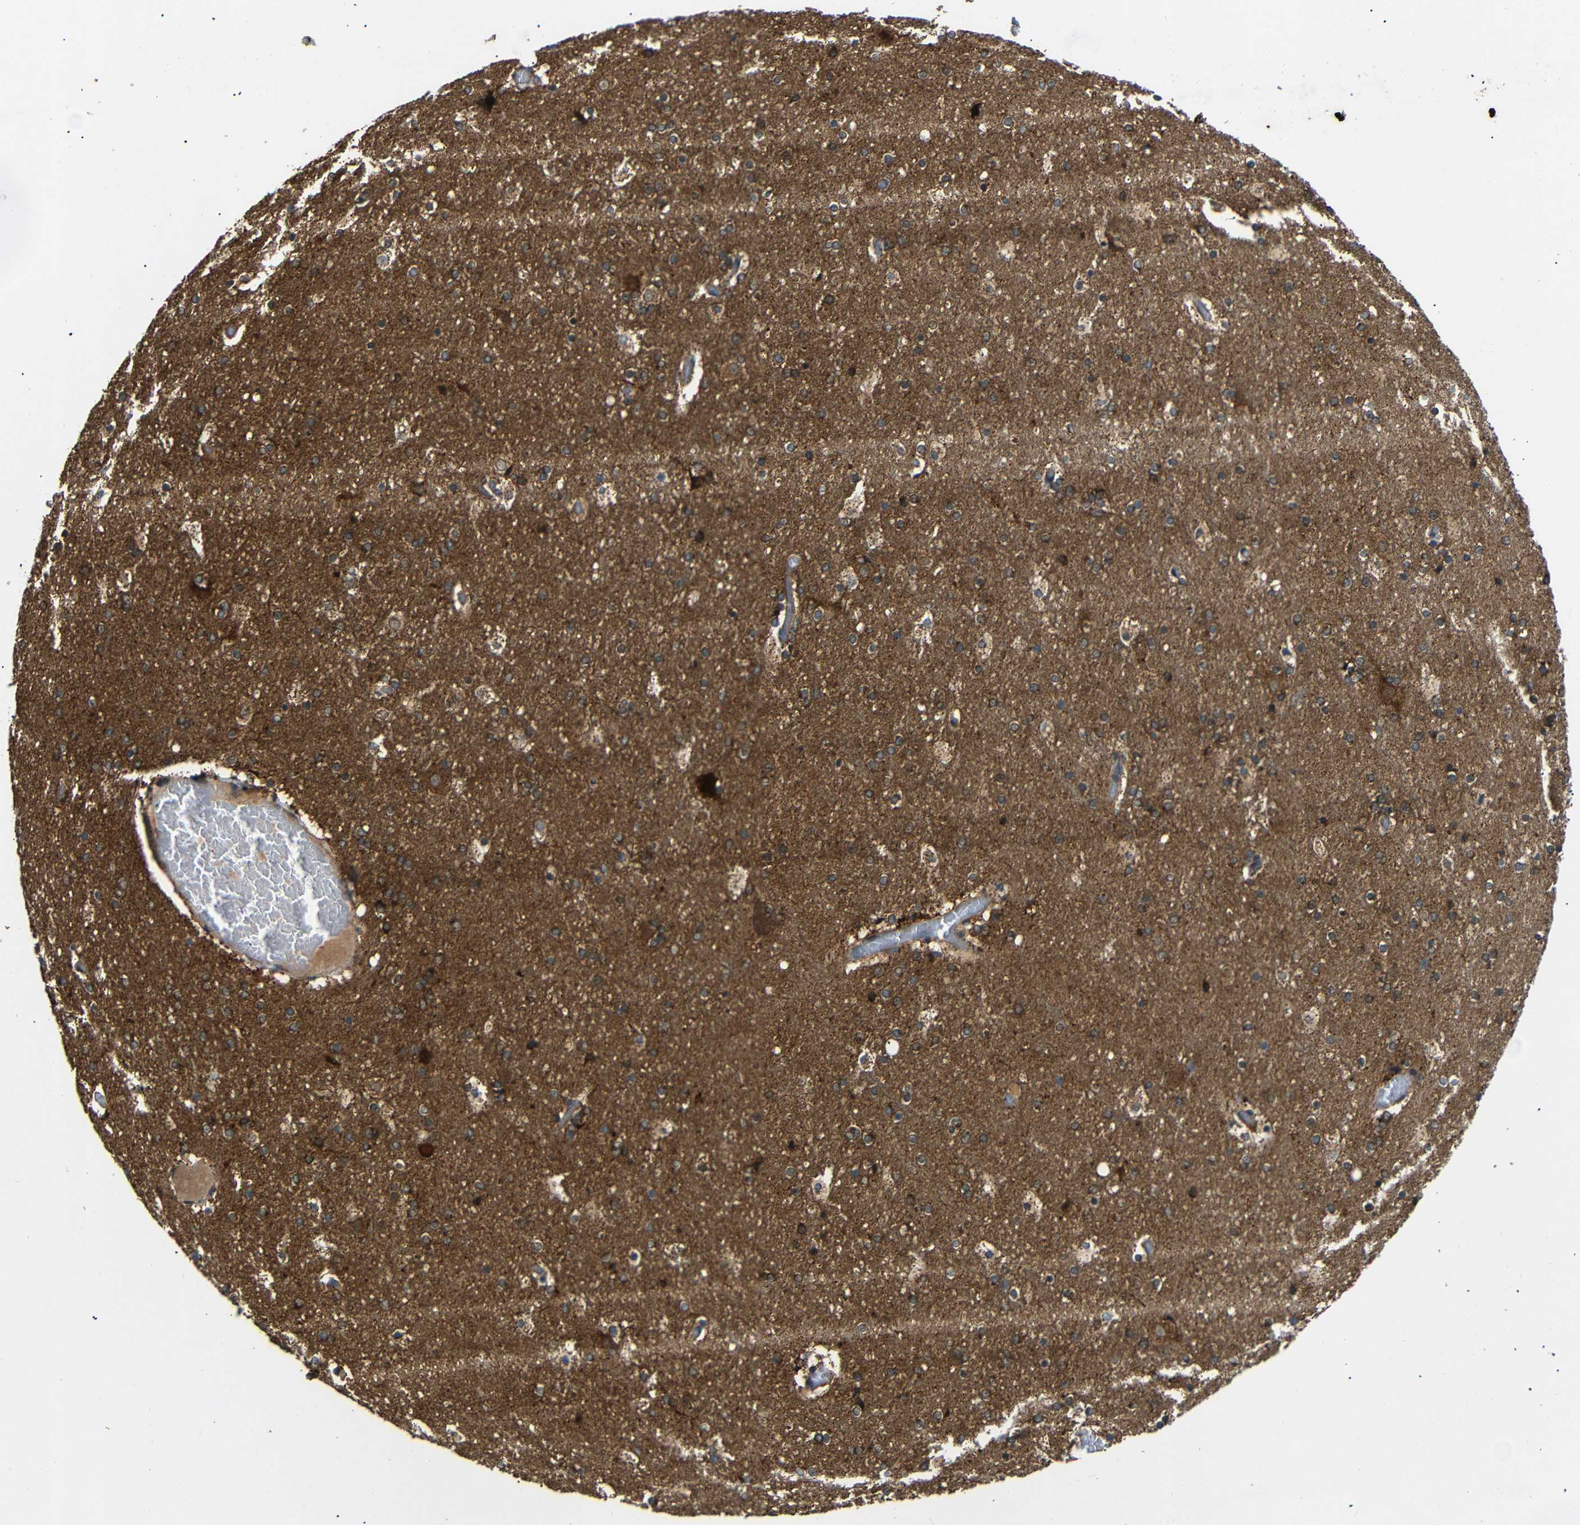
{"staining": {"intensity": "moderate", "quantity": "25%-75%", "location": "cytoplasmic/membranous"}, "tissue": "cerebral cortex", "cell_type": "Endothelial cells", "image_type": "normal", "snomed": [{"axis": "morphology", "description": "Normal tissue, NOS"}, {"axis": "topography", "description": "Cerebral cortex"}], "caption": "A micrograph of human cerebral cortex stained for a protein reveals moderate cytoplasmic/membranous brown staining in endothelial cells. (IHC, brightfield microscopy, high magnification).", "gene": "KANK4", "patient": {"sex": "male", "age": 57}}